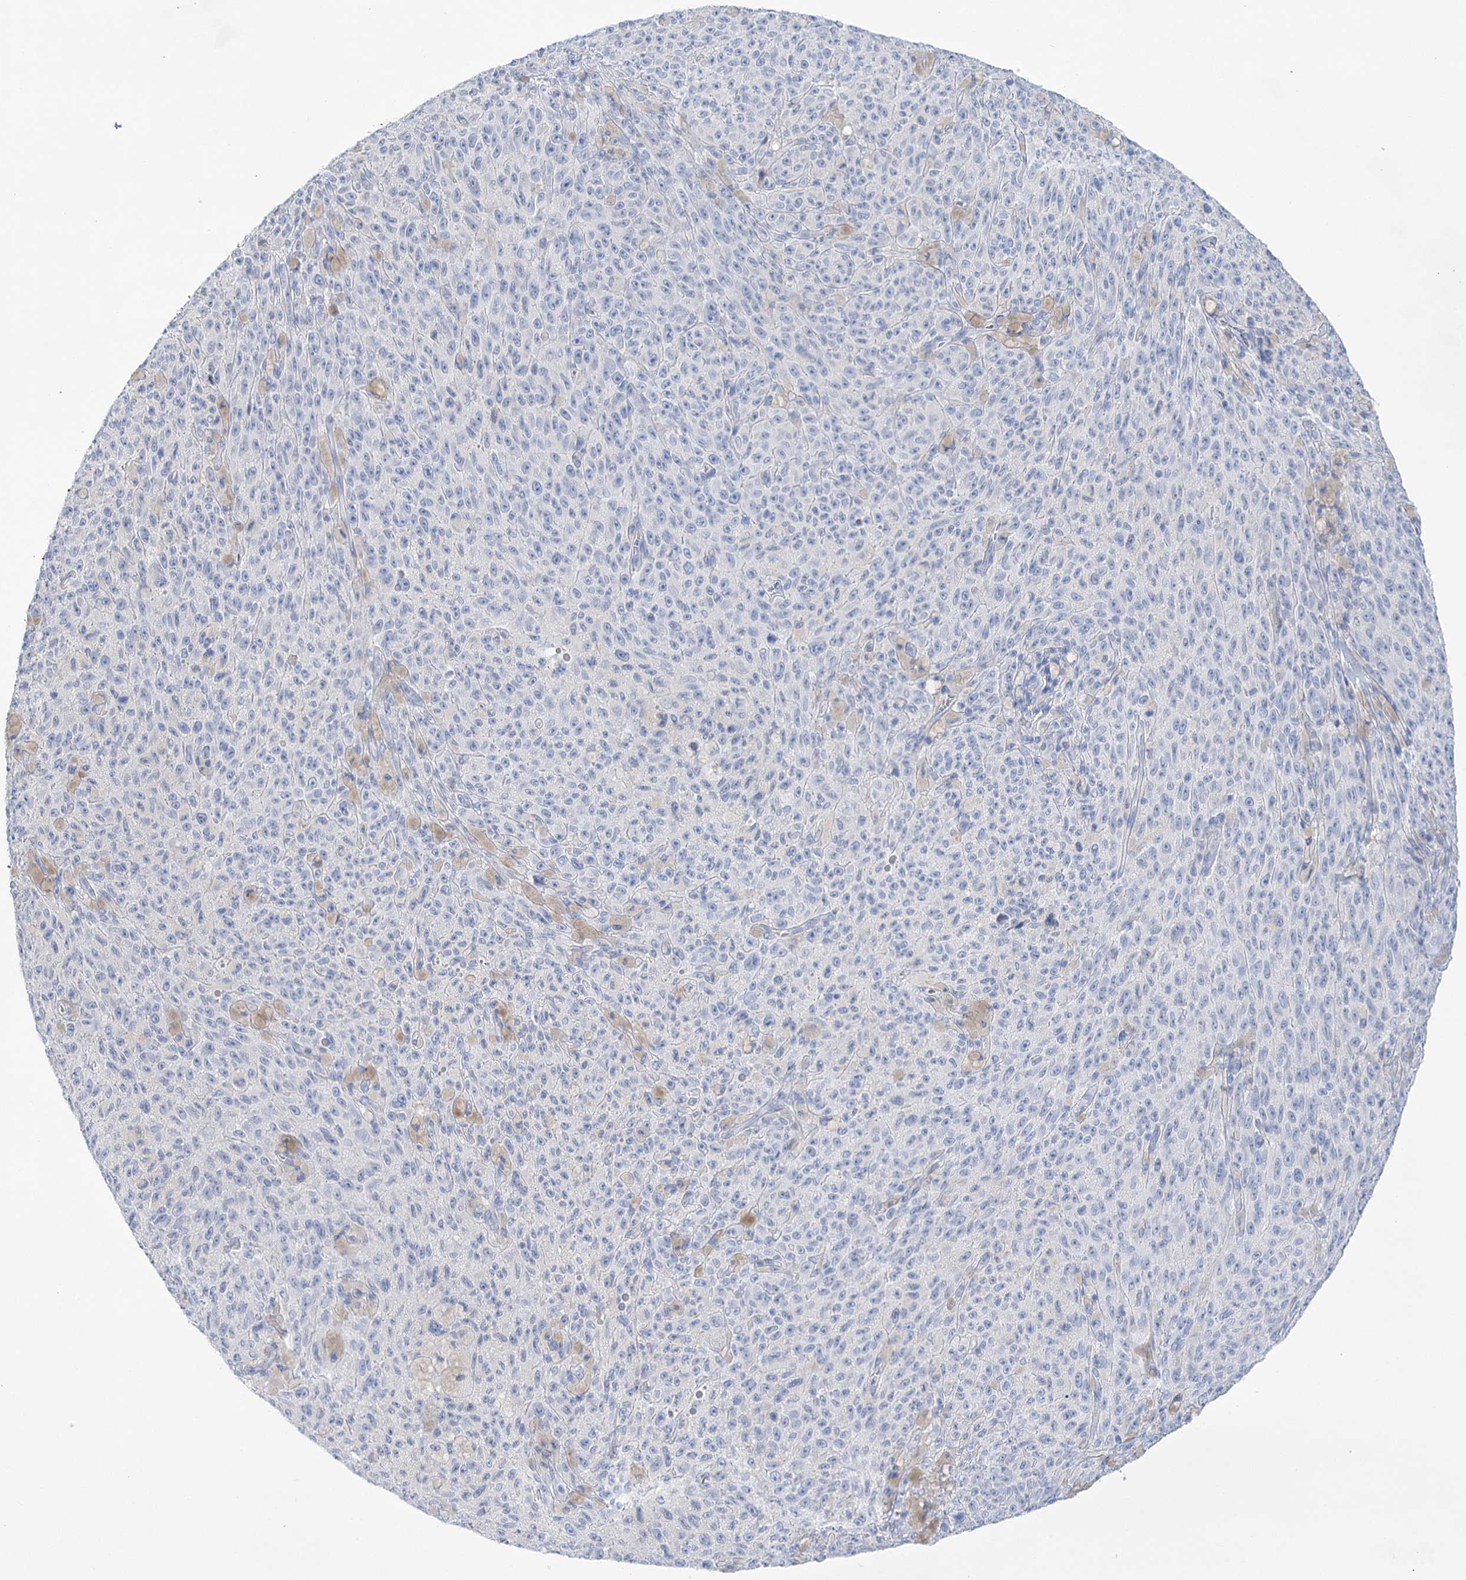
{"staining": {"intensity": "negative", "quantity": "none", "location": "none"}, "tissue": "melanoma", "cell_type": "Tumor cells", "image_type": "cancer", "snomed": [{"axis": "morphology", "description": "Malignant melanoma, NOS"}, {"axis": "topography", "description": "Skin"}], "caption": "Tumor cells are negative for protein expression in human melanoma.", "gene": "LALBA", "patient": {"sex": "female", "age": 82}}